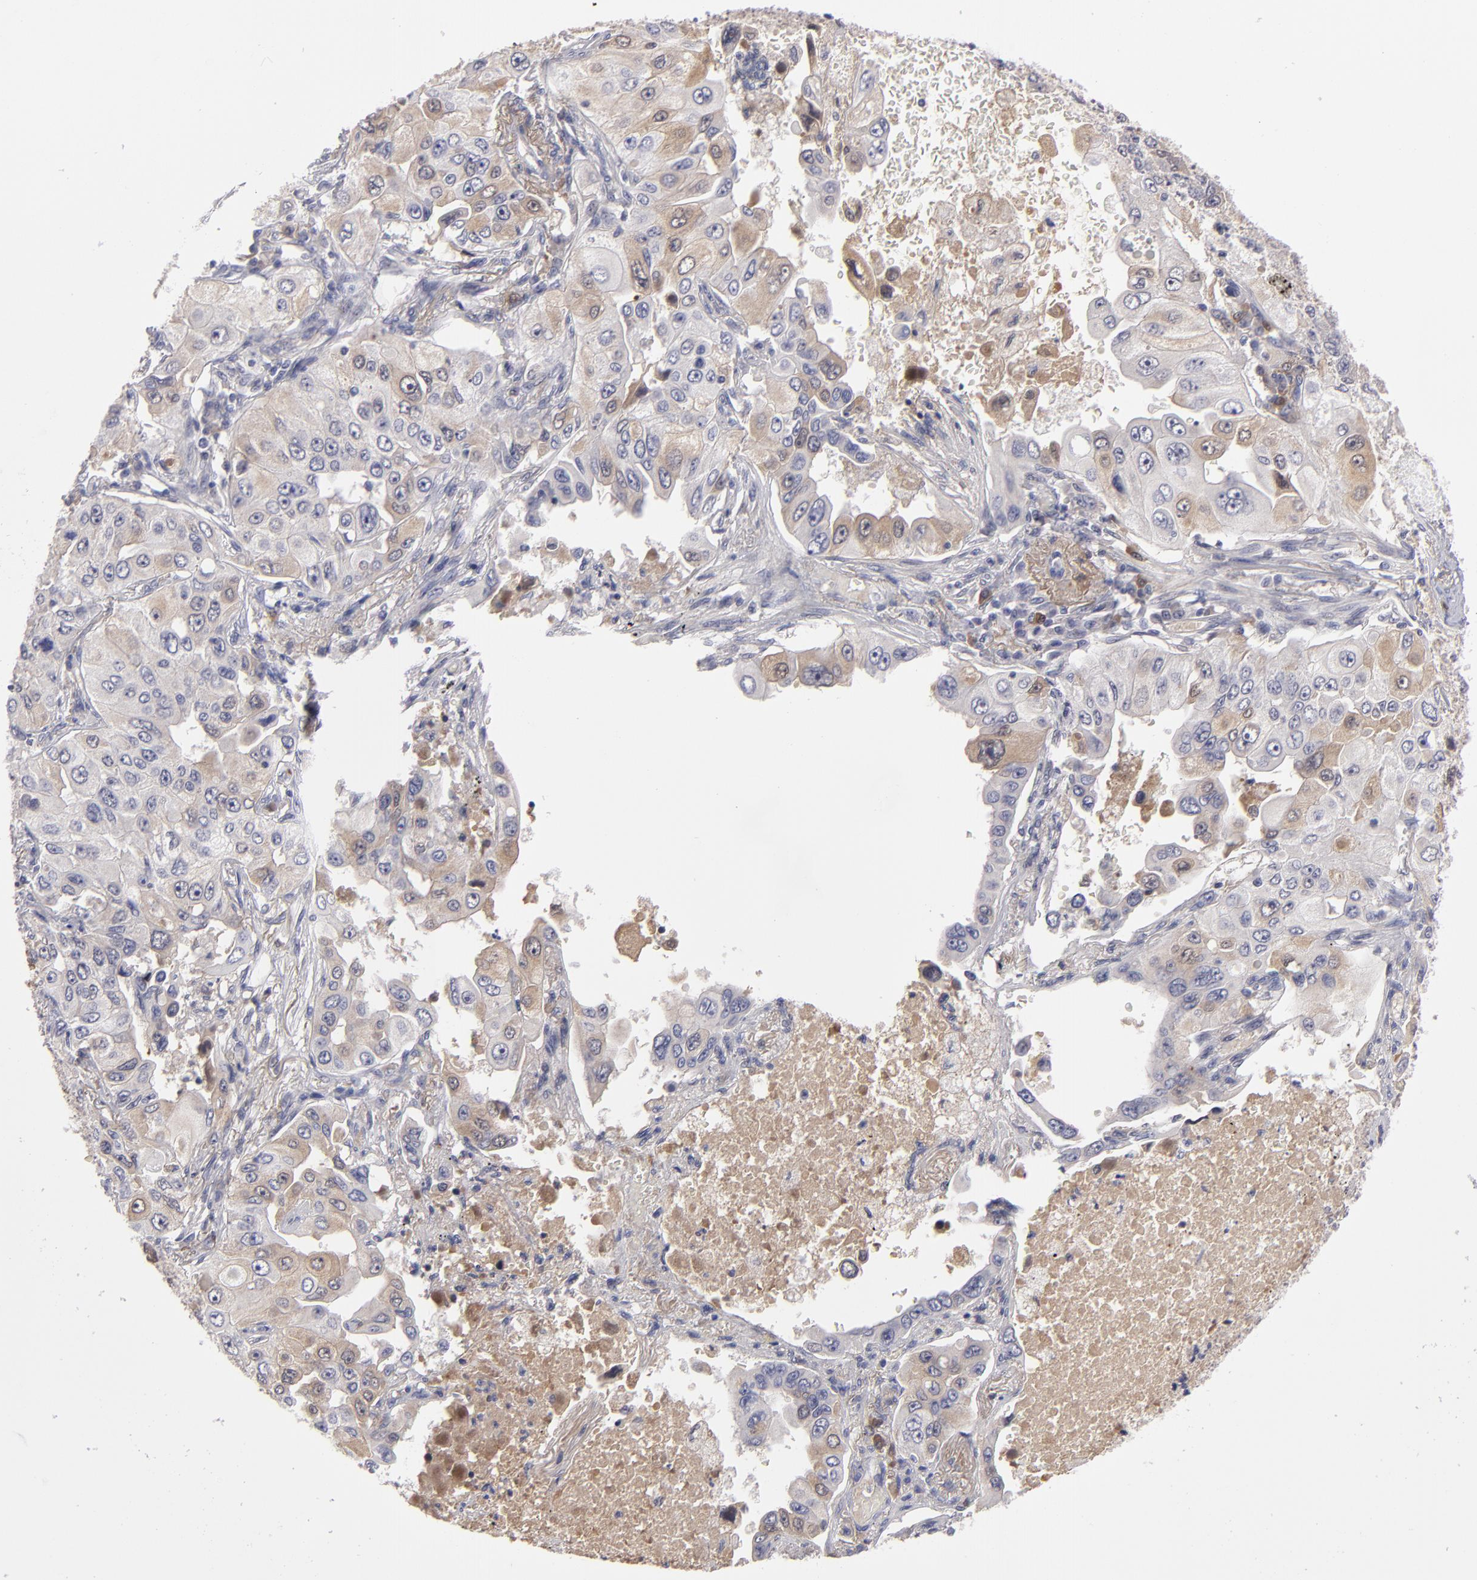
{"staining": {"intensity": "moderate", "quantity": "<25%", "location": "cytoplasmic/membranous"}, "tissue": "lung cancer", "cell_type": "Tumor cells", "image_type": "cancer", "snomed": [{"axis": "morphology", "description": "Adenocarcinoma, NOS"}, {"axis": "topography", "description": "Lung"}], "caption": "This is an image of IHC staining of lung cancer, which shows moderate positivity in the cytoplasmic/membranous of tumor cells.", "gene": "ITIH4", "patient": {"sex": "male", "age": 84}}